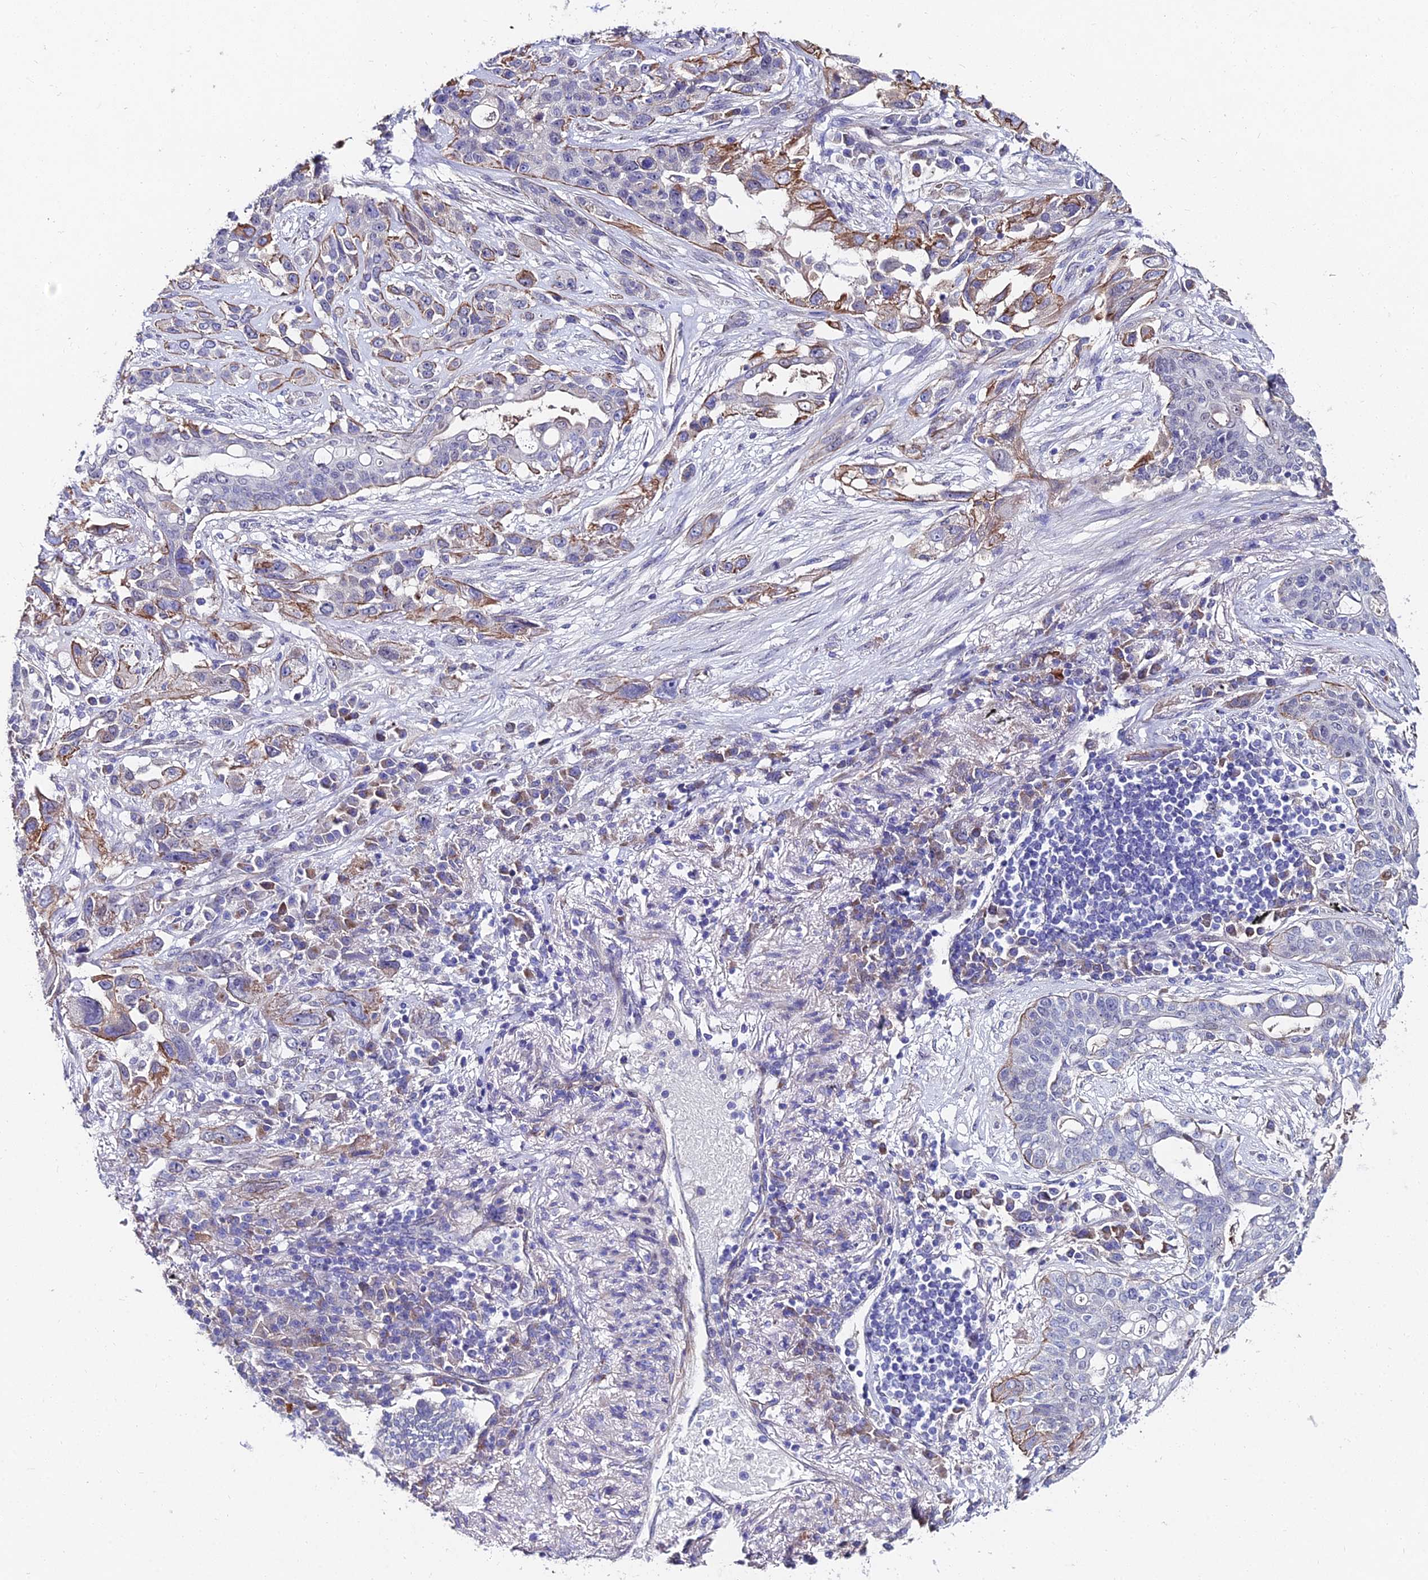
{"staining": {"intensity": "moderate", "quantity": "<25%", "location": "cytoplasmic/membranous"}, "tissue": "lung cancer", "cell_type": "Tumor cells", "image_type": "cancer", "snomed": [{"axis": "morphology", "description": "Squamous cell carcinoma, NOS"}, {"axis": "topography", "description": "Lung"}], "caption": "Protein expression by IHC shows moderate cytoplasmic/membranous staining in about <25% of tumor cells in lung squamous cell carcinoma. The staining was performed using DAB, with brown indicating positive protein expression. Nuclei are stained blue with hematoxylin.", "gene": "TRIM24", "patient": {"sex": "female", "age": 70}}